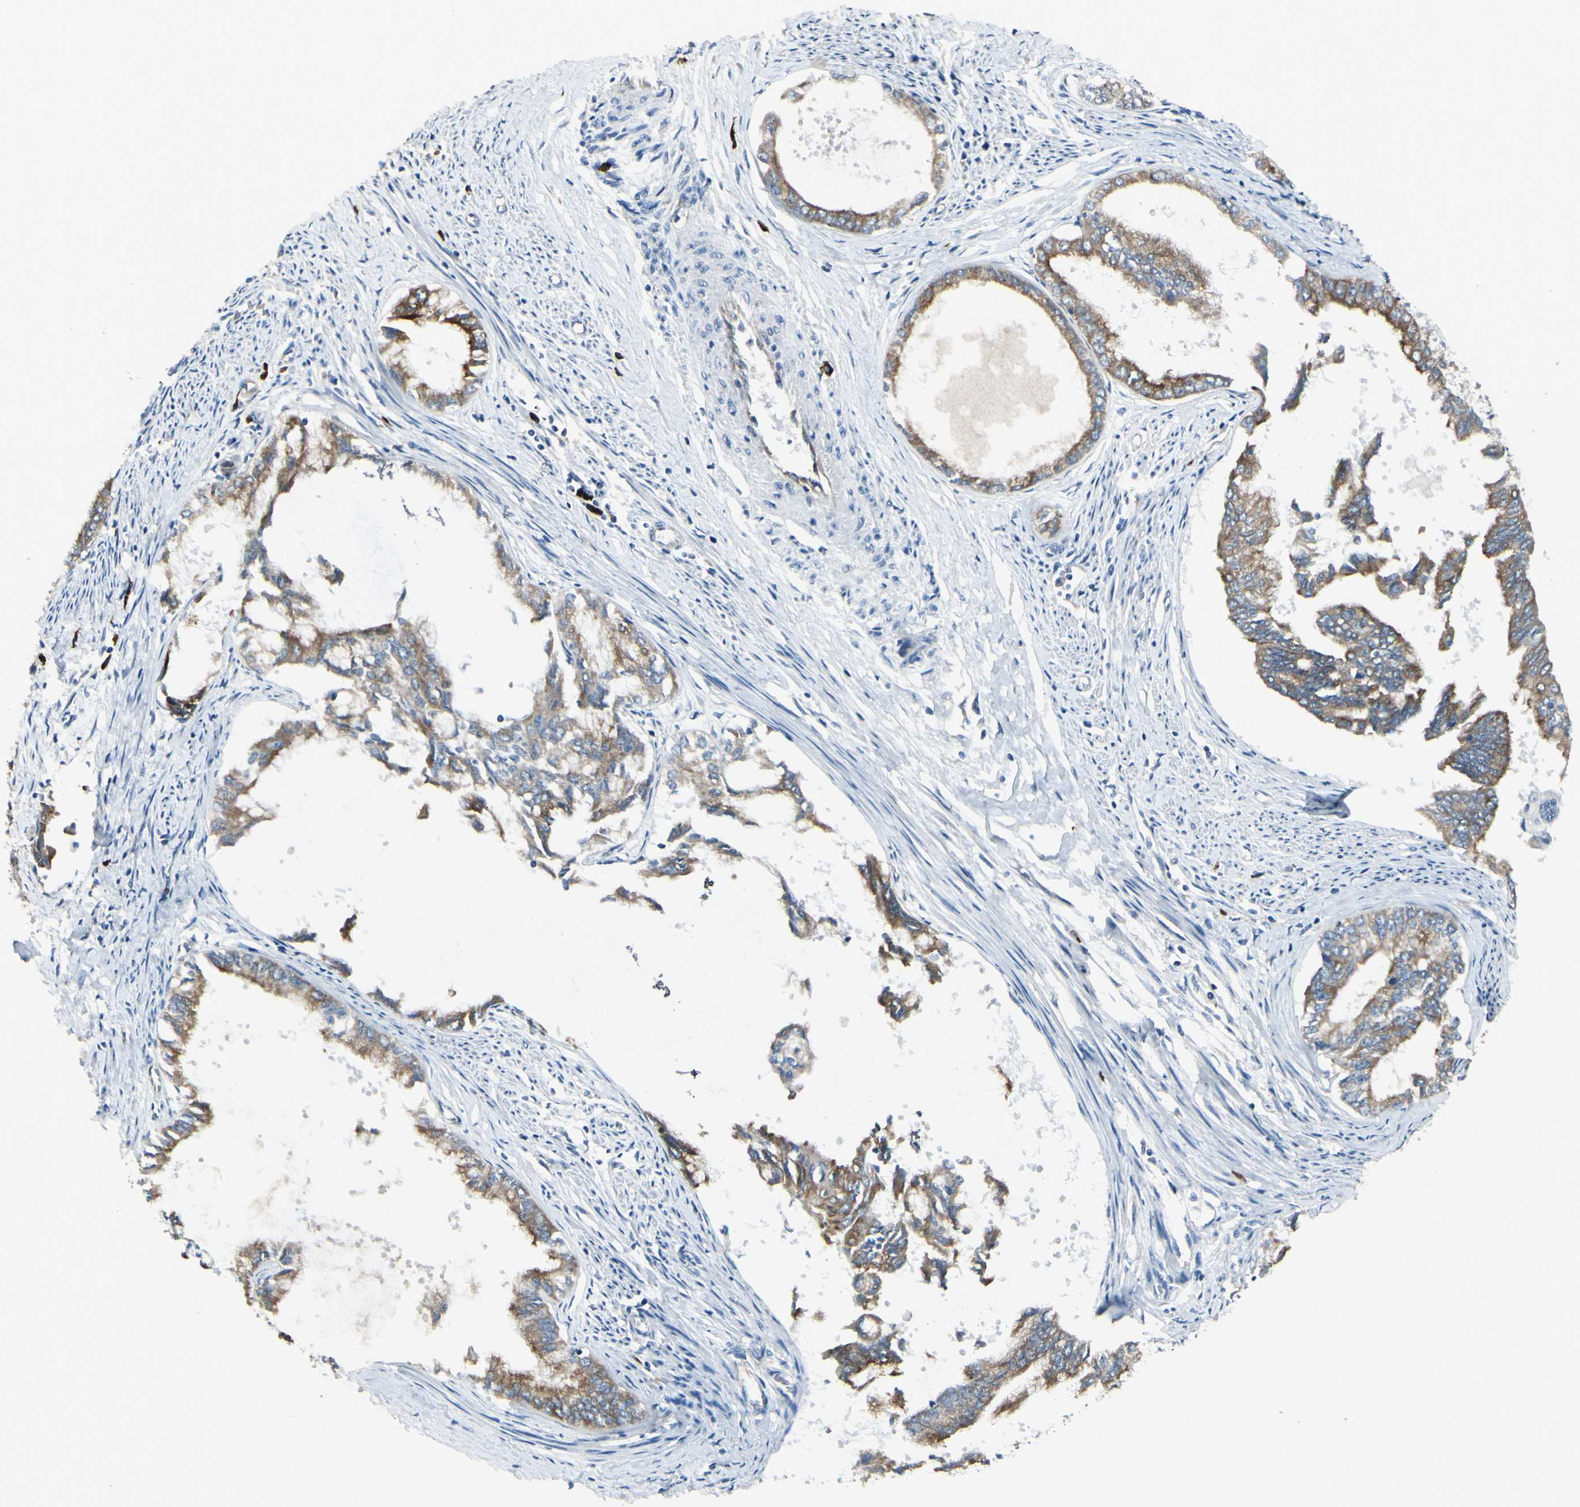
{"staining": {"intensity": "moderate", "quantity": ">75%", "location": "cytoplasmic/membranous"}, "tissue": "endometrial cancer", "cell_type": "Tumor cells", "image_type": "cancer", "snomed": [{"axis": "morphology", "description": "Adenocarcinoma, NOS"}, {"axis": "topography", "description": "Endometrium"}], "caption": "This micrograph shows endometrial cancer (adenocarcinoma) stained with immunohistochemistry to label a protein in brown. The cytoplasmic/membranous of tumor cells show moderate positivity for the protein. Nuclei are counter-stained blue.", "gene": "SELENOS", "patient": {"sex": "female", "age": 86}}